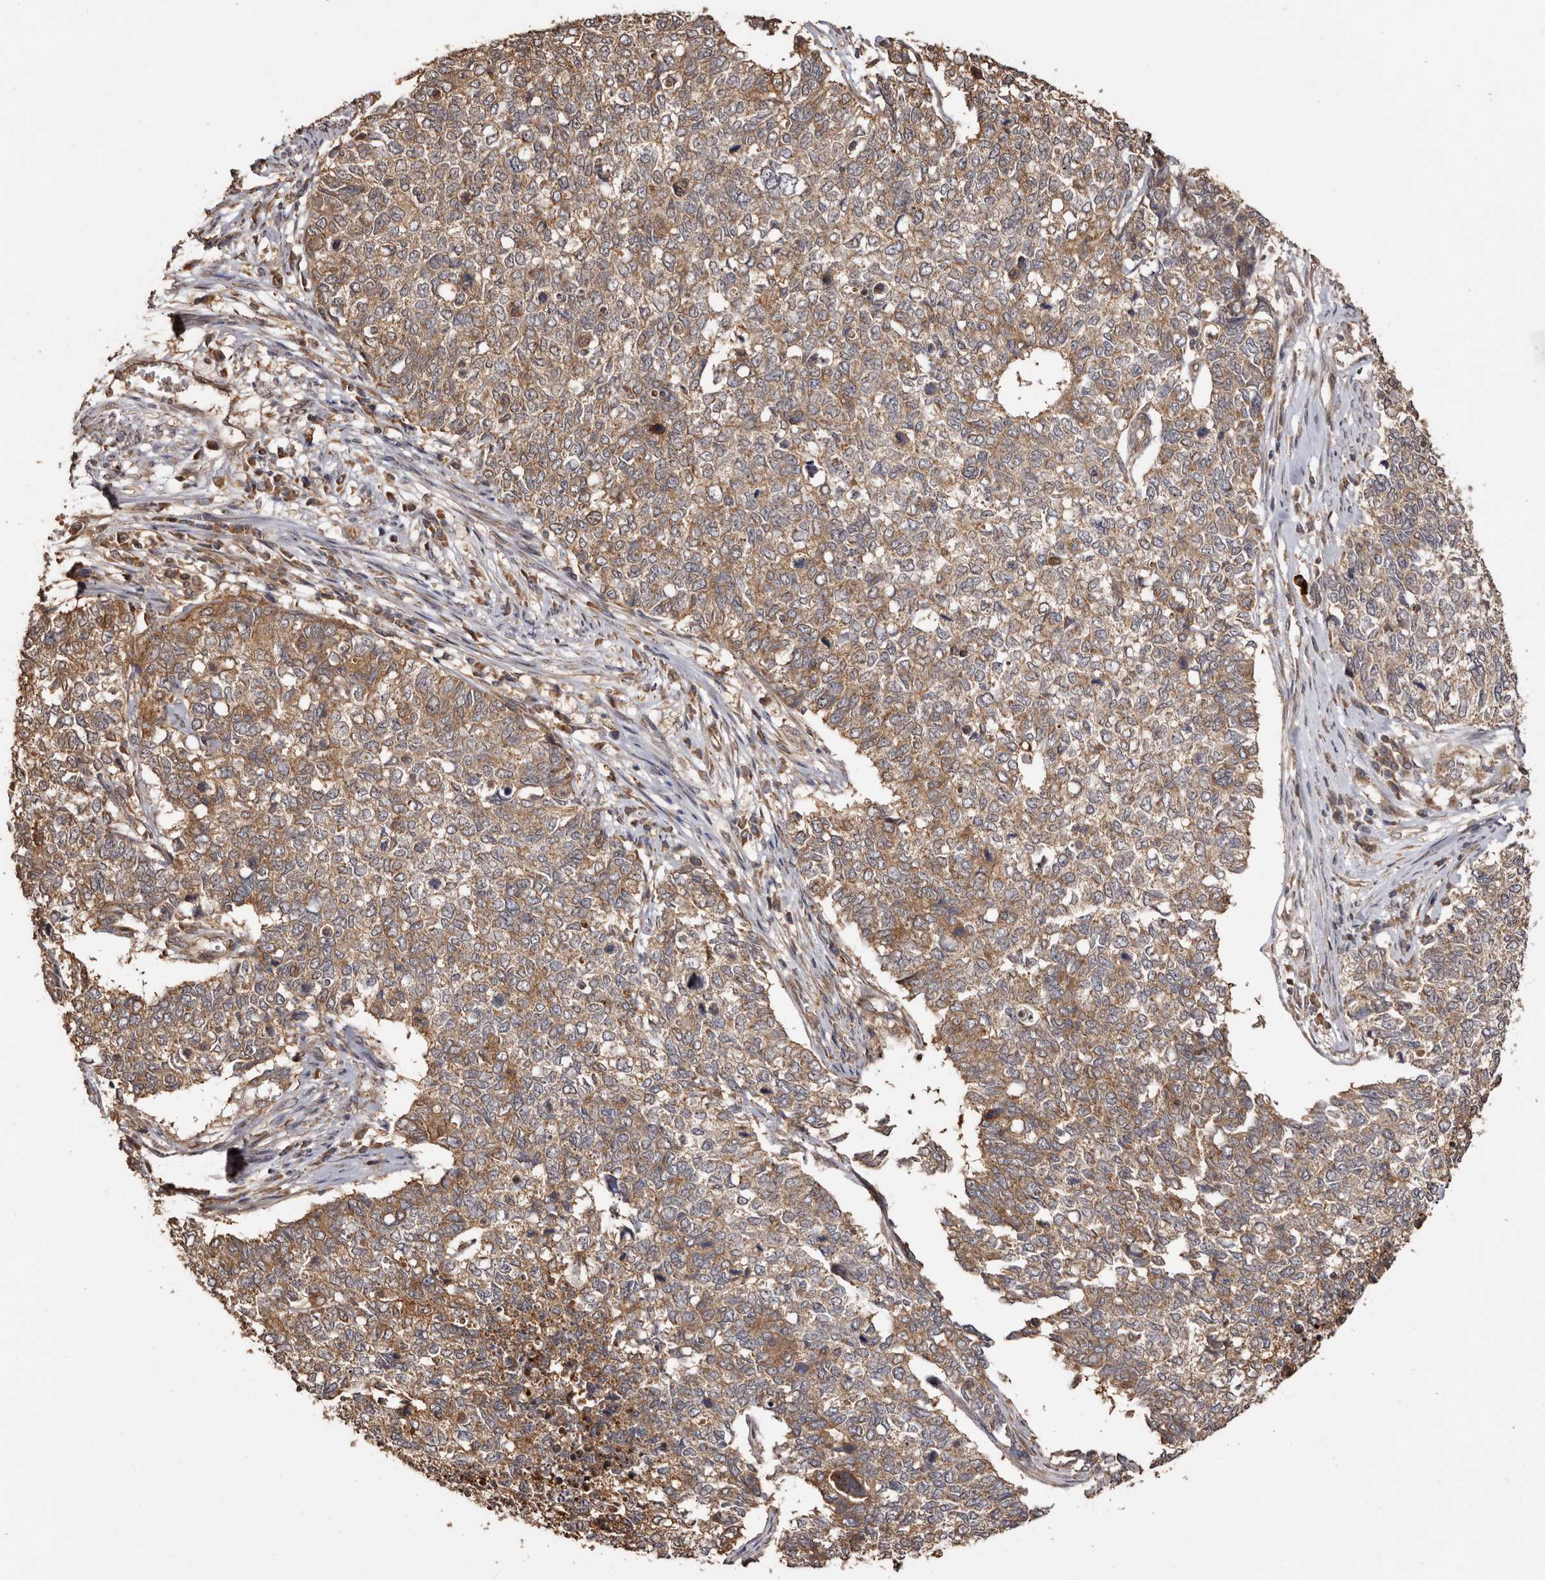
{"staining": {"intensity": "moderate", "quantity": ">75%", "location": "cytoplasmic/membranous"}, "tissue": "cervical cancer", "cell_type": "Tumor cells", "image_type": "cancer", "snomed": [{"axis": "morphology", "description": "Squamous cell carcinoma, NOS"}, {"axis": "topography", "description": "Cervix"}], "caption": "A medium amount of moderate cytoplasmic/membranous expression is present in about >75% of tumor cells in cervical squamous cell carcinoma tissue. The staining was performed using DAB (3,3'-diaminobenzidine), with brown indicating positive protein expression. Nuclei are stained blue with hematoxylin.", "gene": "COQ8B", "patient": {"sex": "female", "age": 63}}